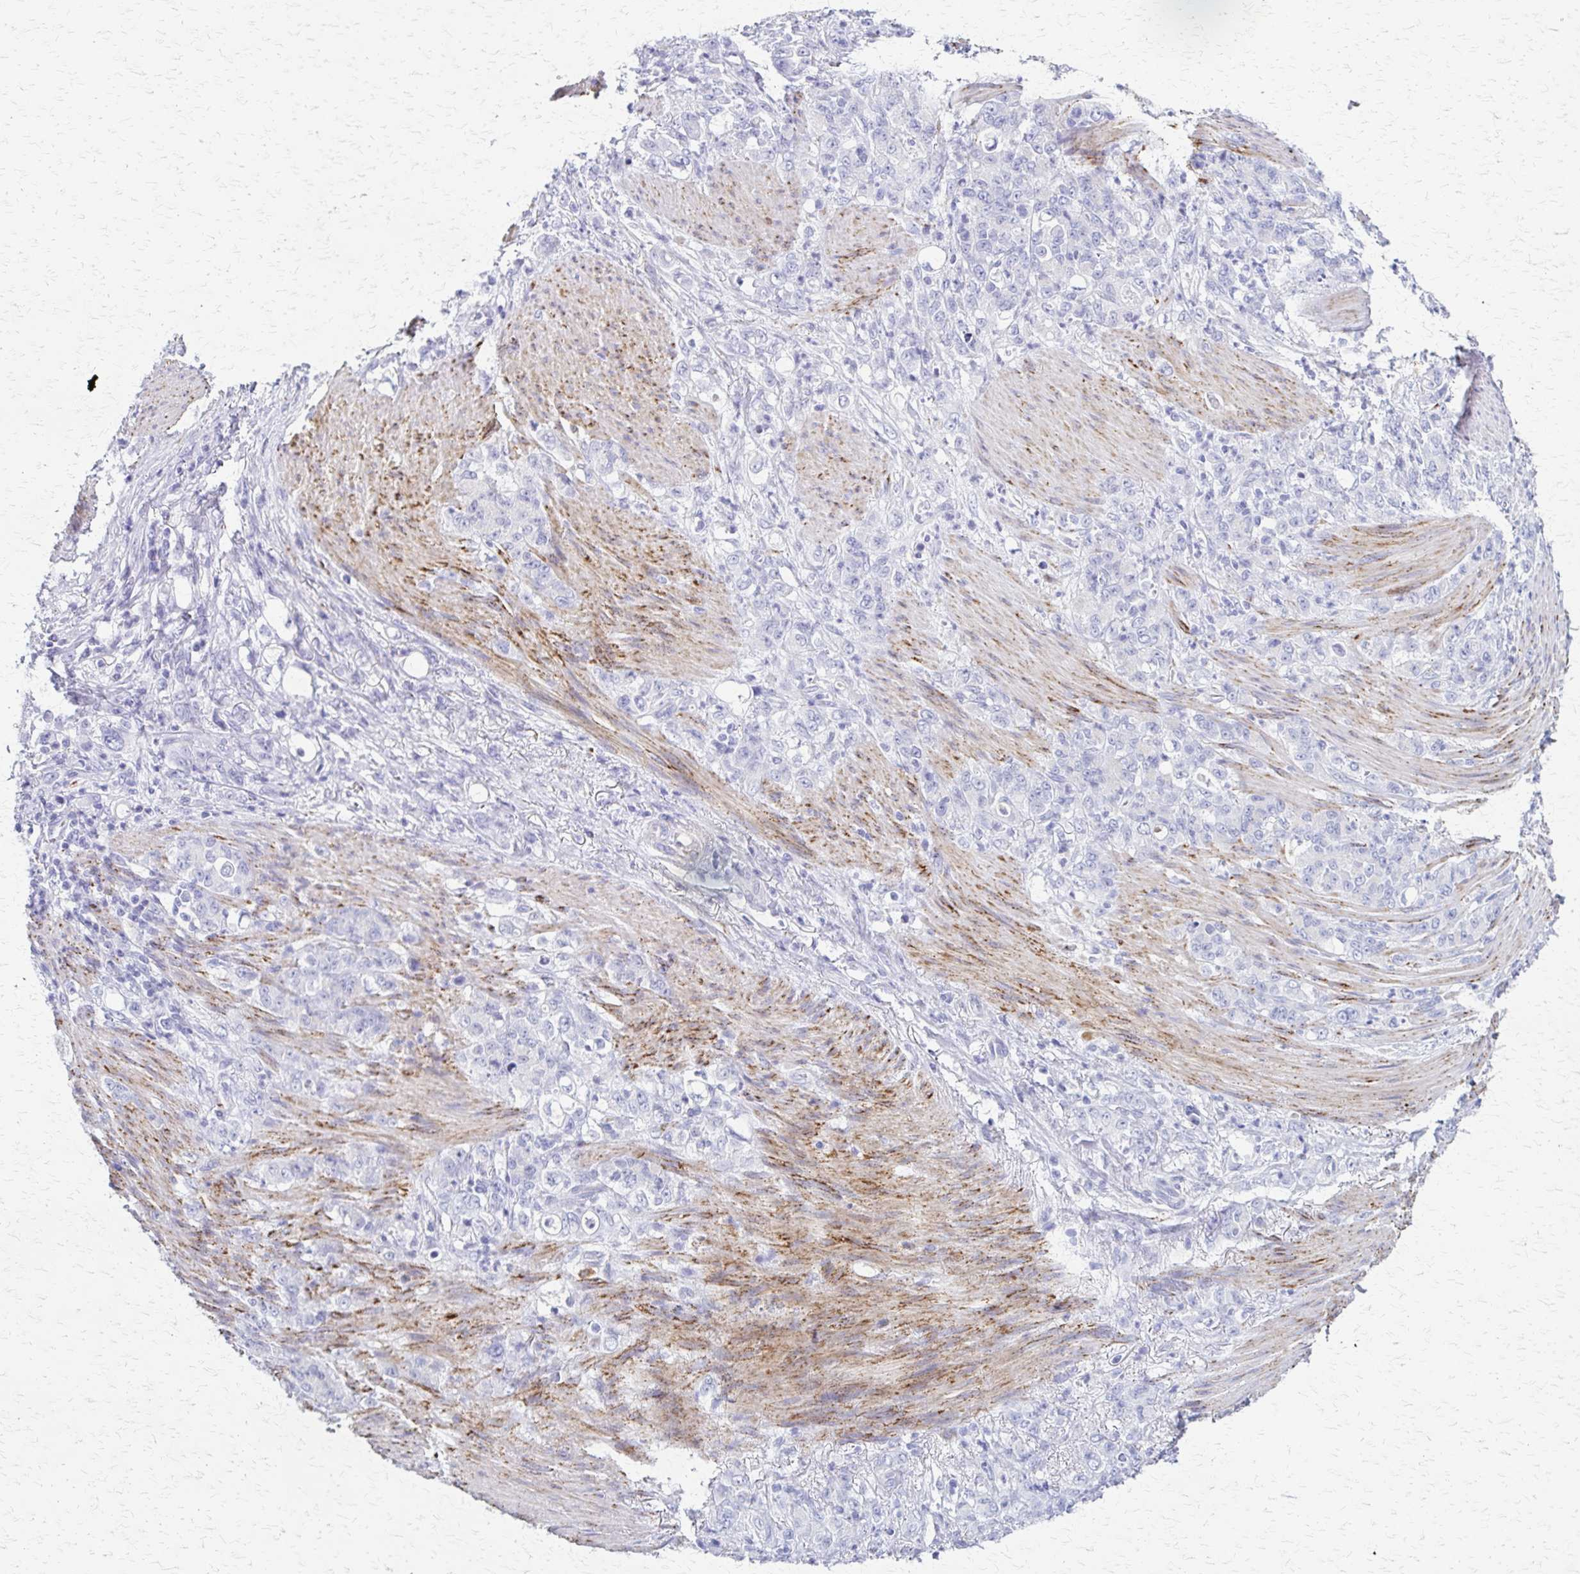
{"staining": {"intensity": "negative", "quantity": "none", "location": "none"}, "tissue": "stomach cancer", "cell_type": "Tumor cells", "image_type": "cancer", "snomed": [{"axis": "morphology", "description": "Adenocarcinoma, NOS"}, {"axis": "topography", "description": "Stomach"}], "caption": "DAB immunohistochemical staining of adenocarcinoma (stomach) demonstrates no significant staining in tumor cells.", "gene": "ZSCAN5B", "patient": {"sex": "female", "age": 79}}